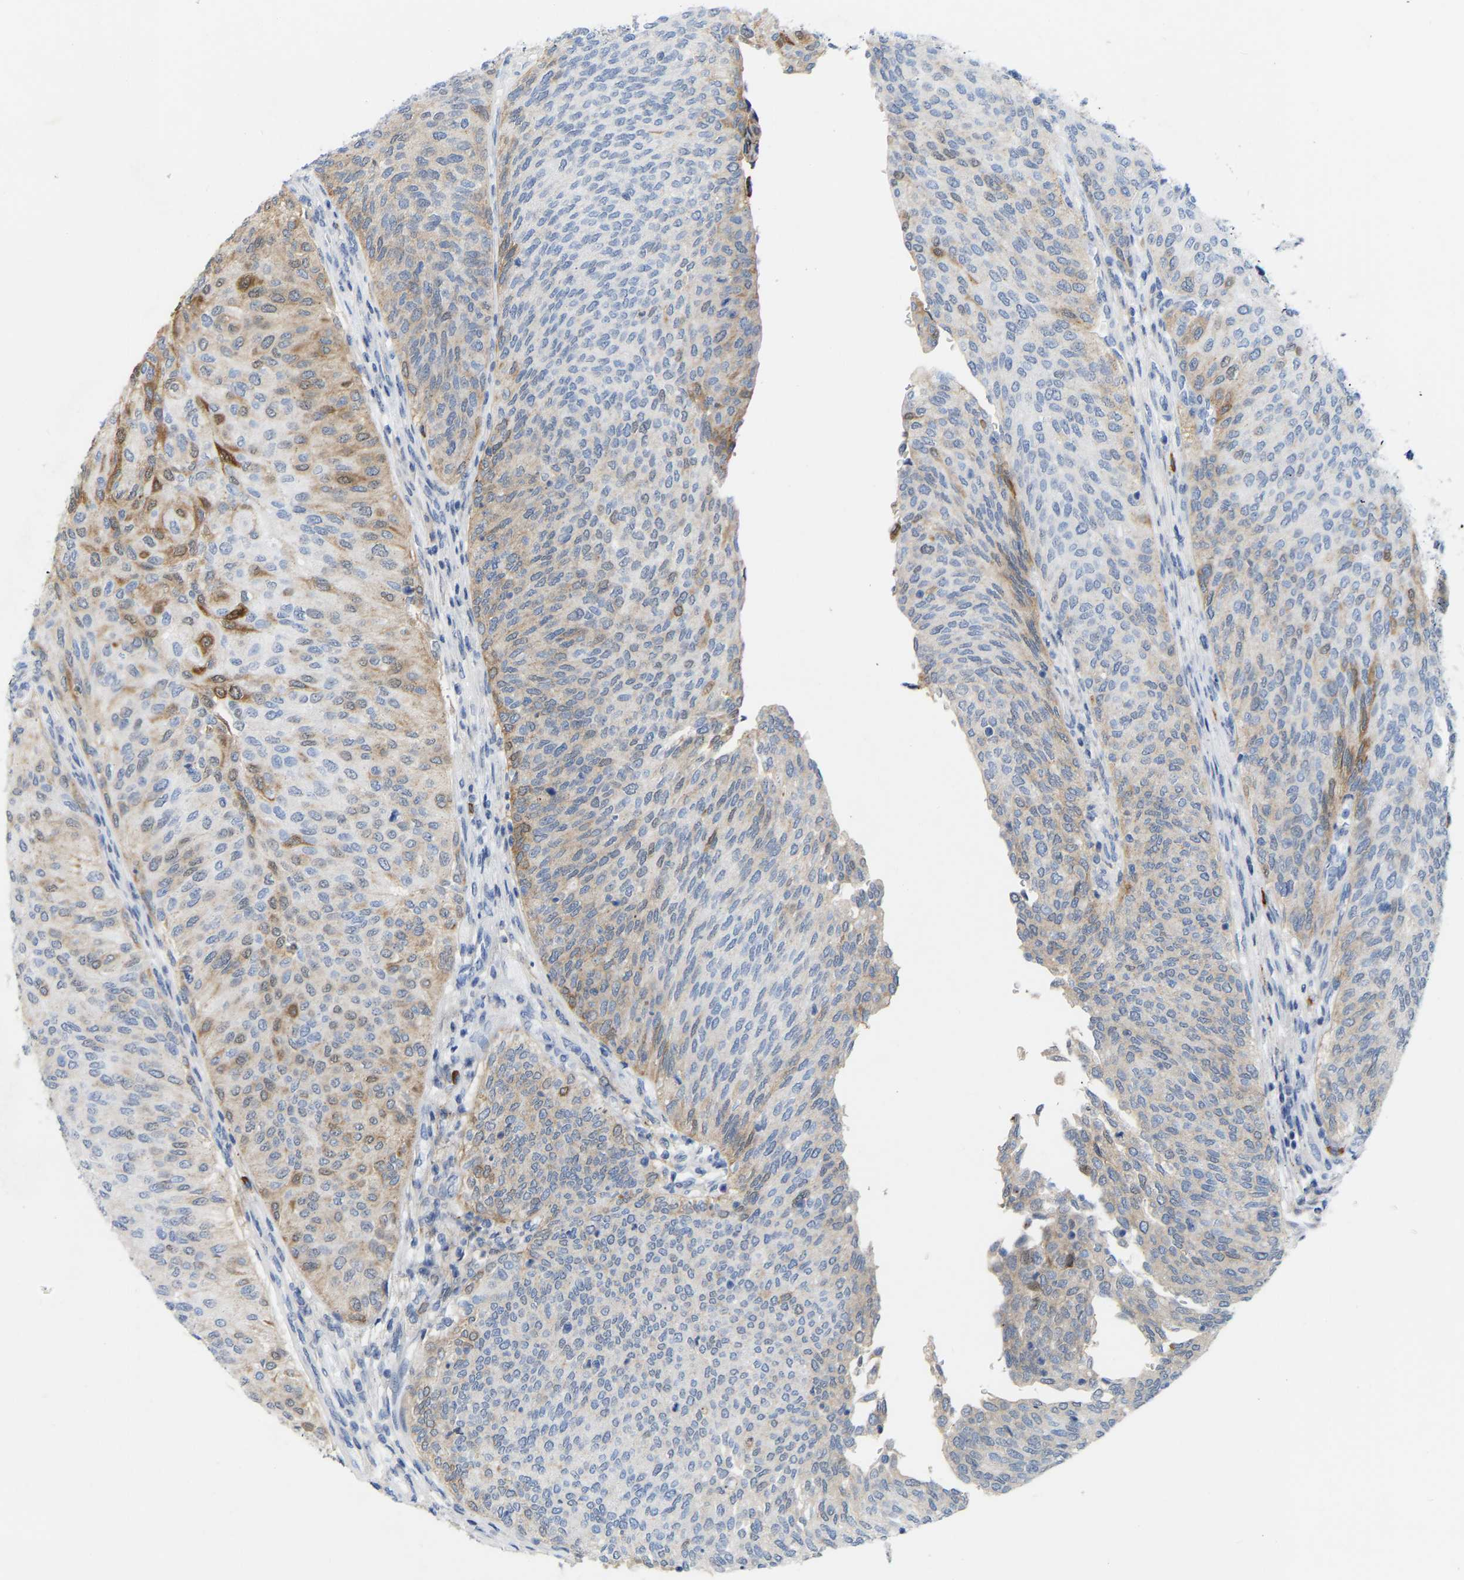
{"staining": {"intensity": "moderate", "quantity": "25%-75%", "location": "cytoplasmic/membranous"}, "tissue": "urothelial cancer", "cell_type": "Tumor cells", "image_type": "cancer", "snomed": [{"axis": "morphology", "description": "Urothelial carcinoma, Low grade"}, {"axis": "topography", "description": "Urinary bladder"}], "caption": "An immunohistochemistry histopathology image of neoplastic tissue is shown. Protein staining in brown shows moderate cytoplasmic/membranous positivity in urothelial cancer within tumor cells. Using DAB (brown) and hematoxylin (blue) stains, captured at high magnification using brightfield microscopy.", "gene": "ABTB2", "patient": {"sex": "female", "age": 79}}